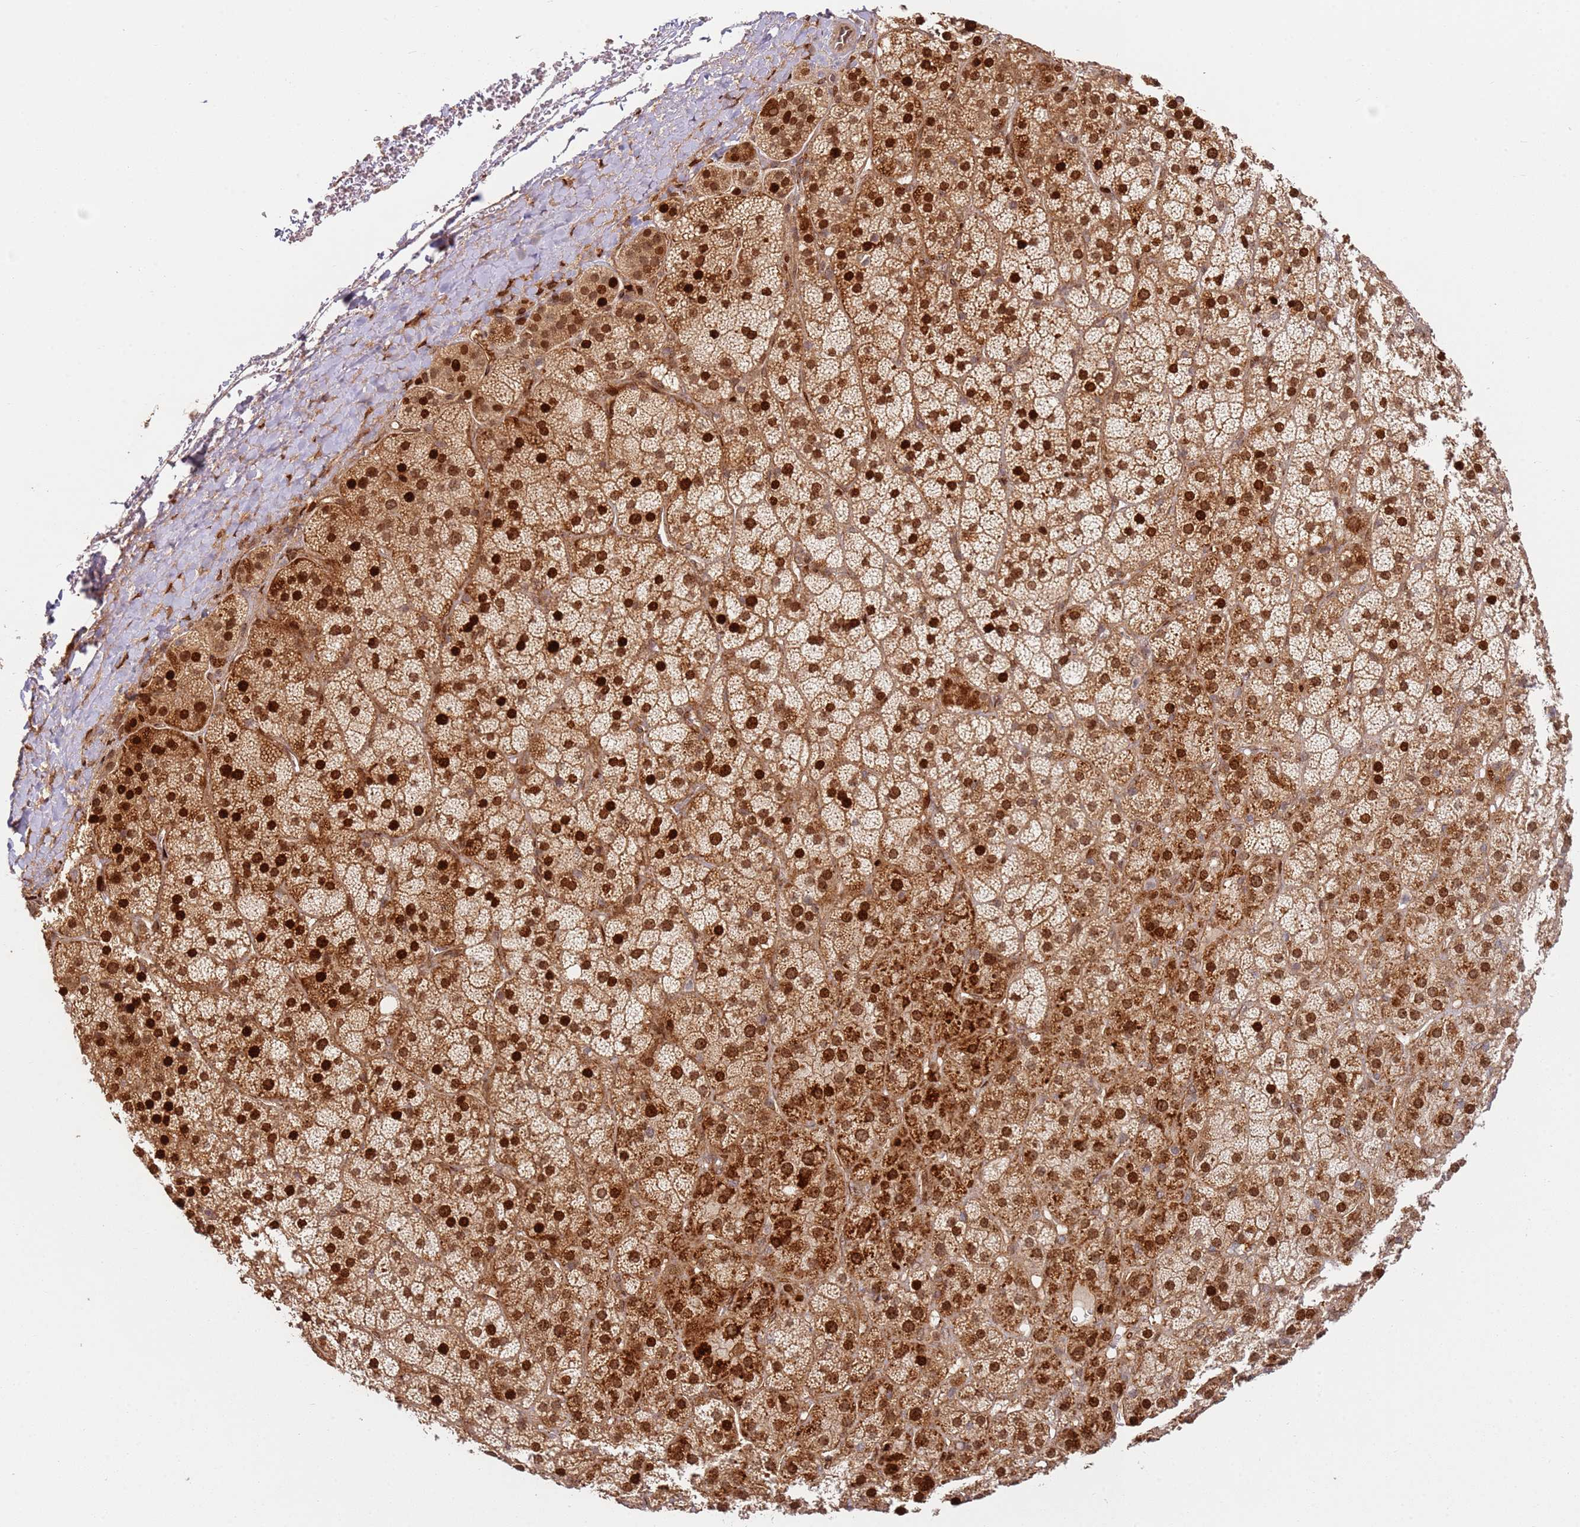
{"staining": {"intensity": "strong", "quantity": "25%-75%", "location": "cytoplasmic/membranous,nuclear"}, "tissue": "adrenal gland", "cell_type": "Glandular cells", "image_type": "normal", "snomed": [{"axis": "morphology", "description": "Normal tissue, NOS"}, {"axis": "topography", "description": "Adrenal gland"}], "caption": "Immunohistochemistry (IHC) micrograph of benign adrenal gland stained for a protein (brown), which displays high levels of strong cytoplasmic/membranous,nuclear positivity in approximately 25%-75% of glandular cells.", "gene": "TMEM233", "patient": {"sex": "female", "age": 70}}